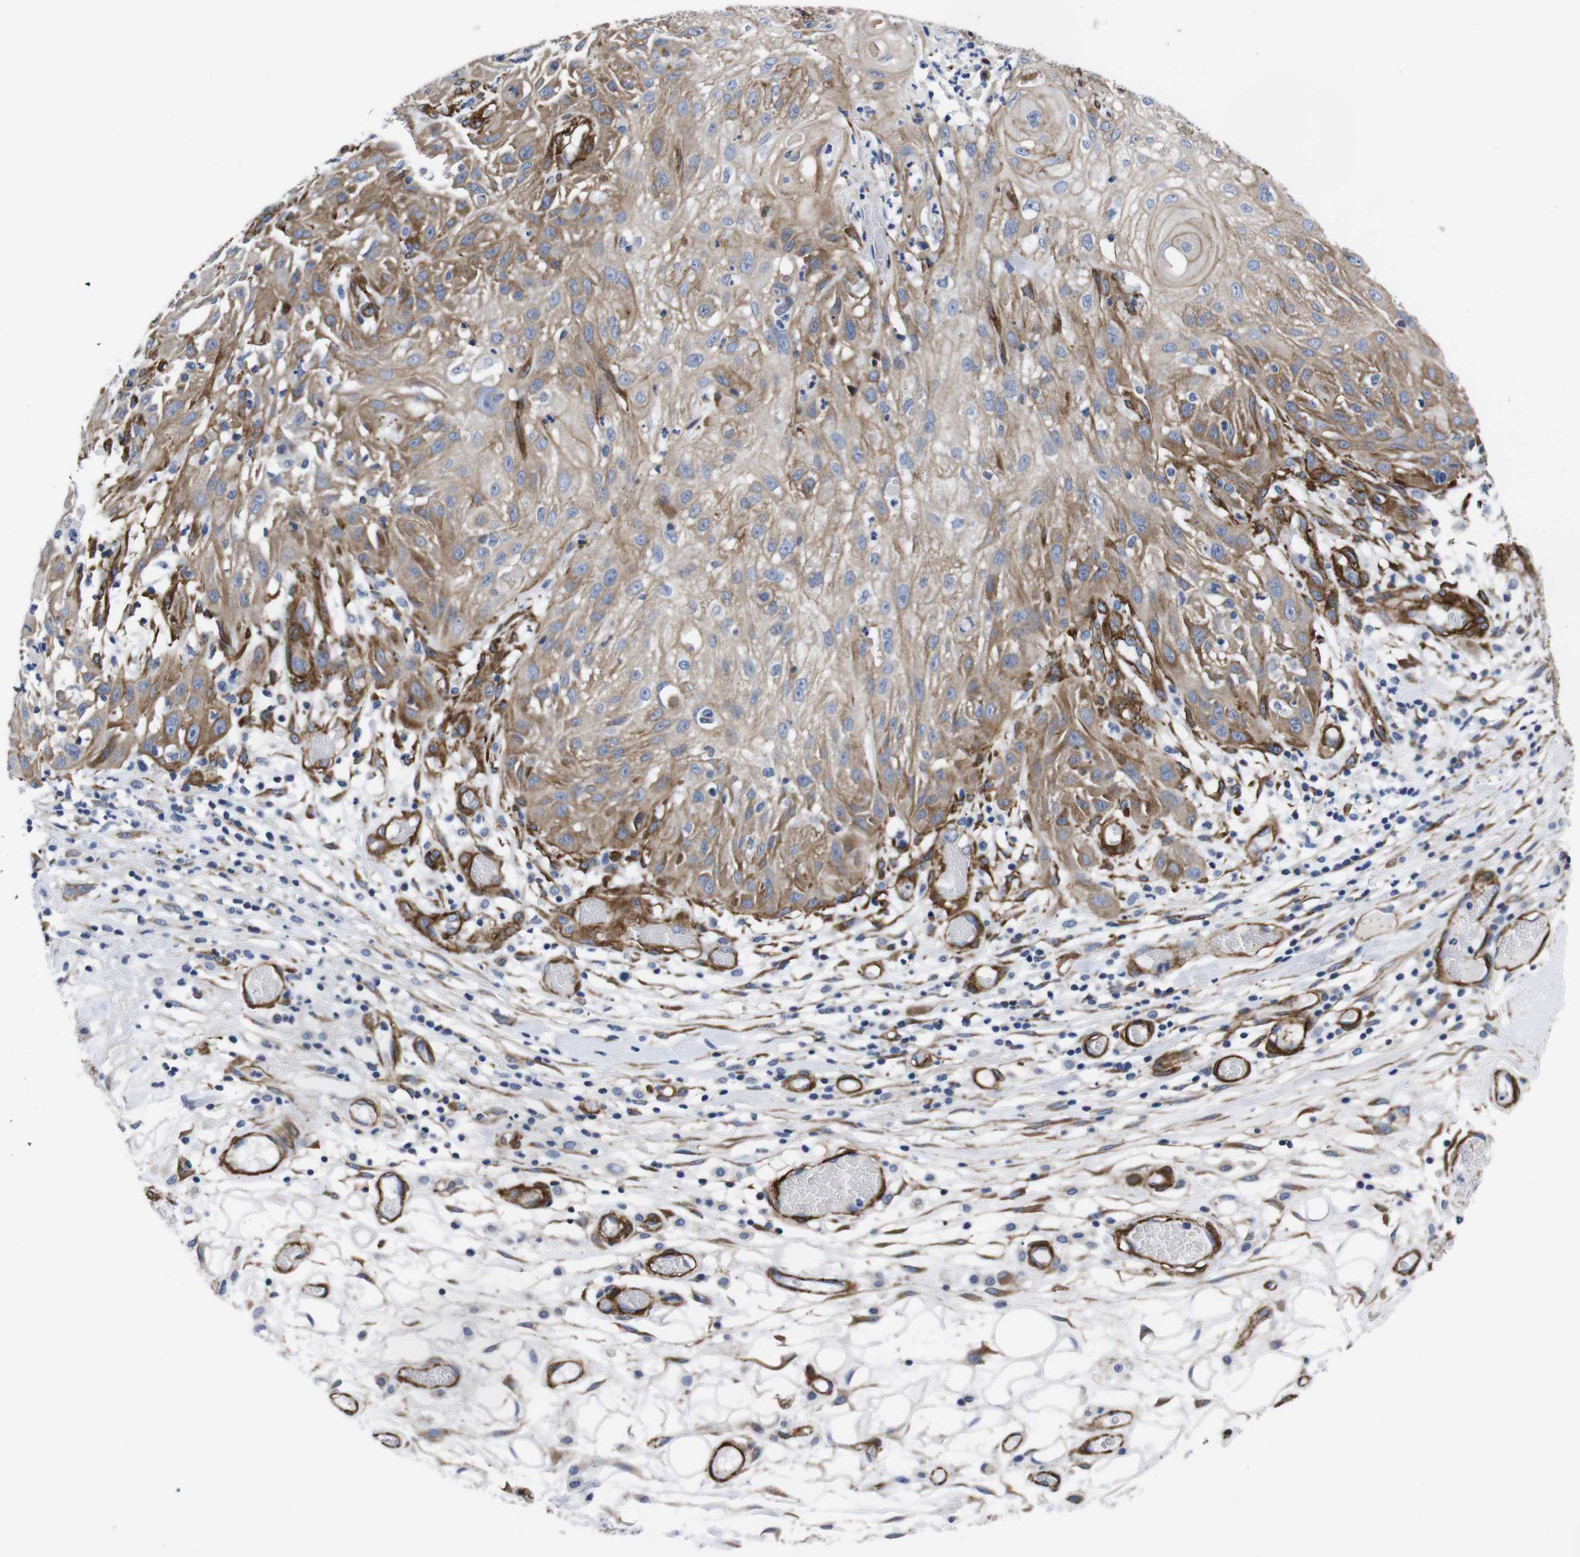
{"staining": {"intensity": "moderate", "quantity": ">75%", "location": "cytoplasmic/membranous"}, "tissue": "skin cancer", "cell_type": "Tumor cells", "image_type": "cancer", "snomed": [{"axis": "morphology", "description": "Squamous cell carcinoma, NOS"}, {"axis": "topography", "description": "Skin"}], "caption": "Moderate cytoplasmic/membranous positivity for a protein is seen in about >75% of tumor cells of squamous cell carcinoma (skin) using immunohistochemistry (IHC).", "gene": "WNT10A", "patient": {"sex": "male", "age": 75}}